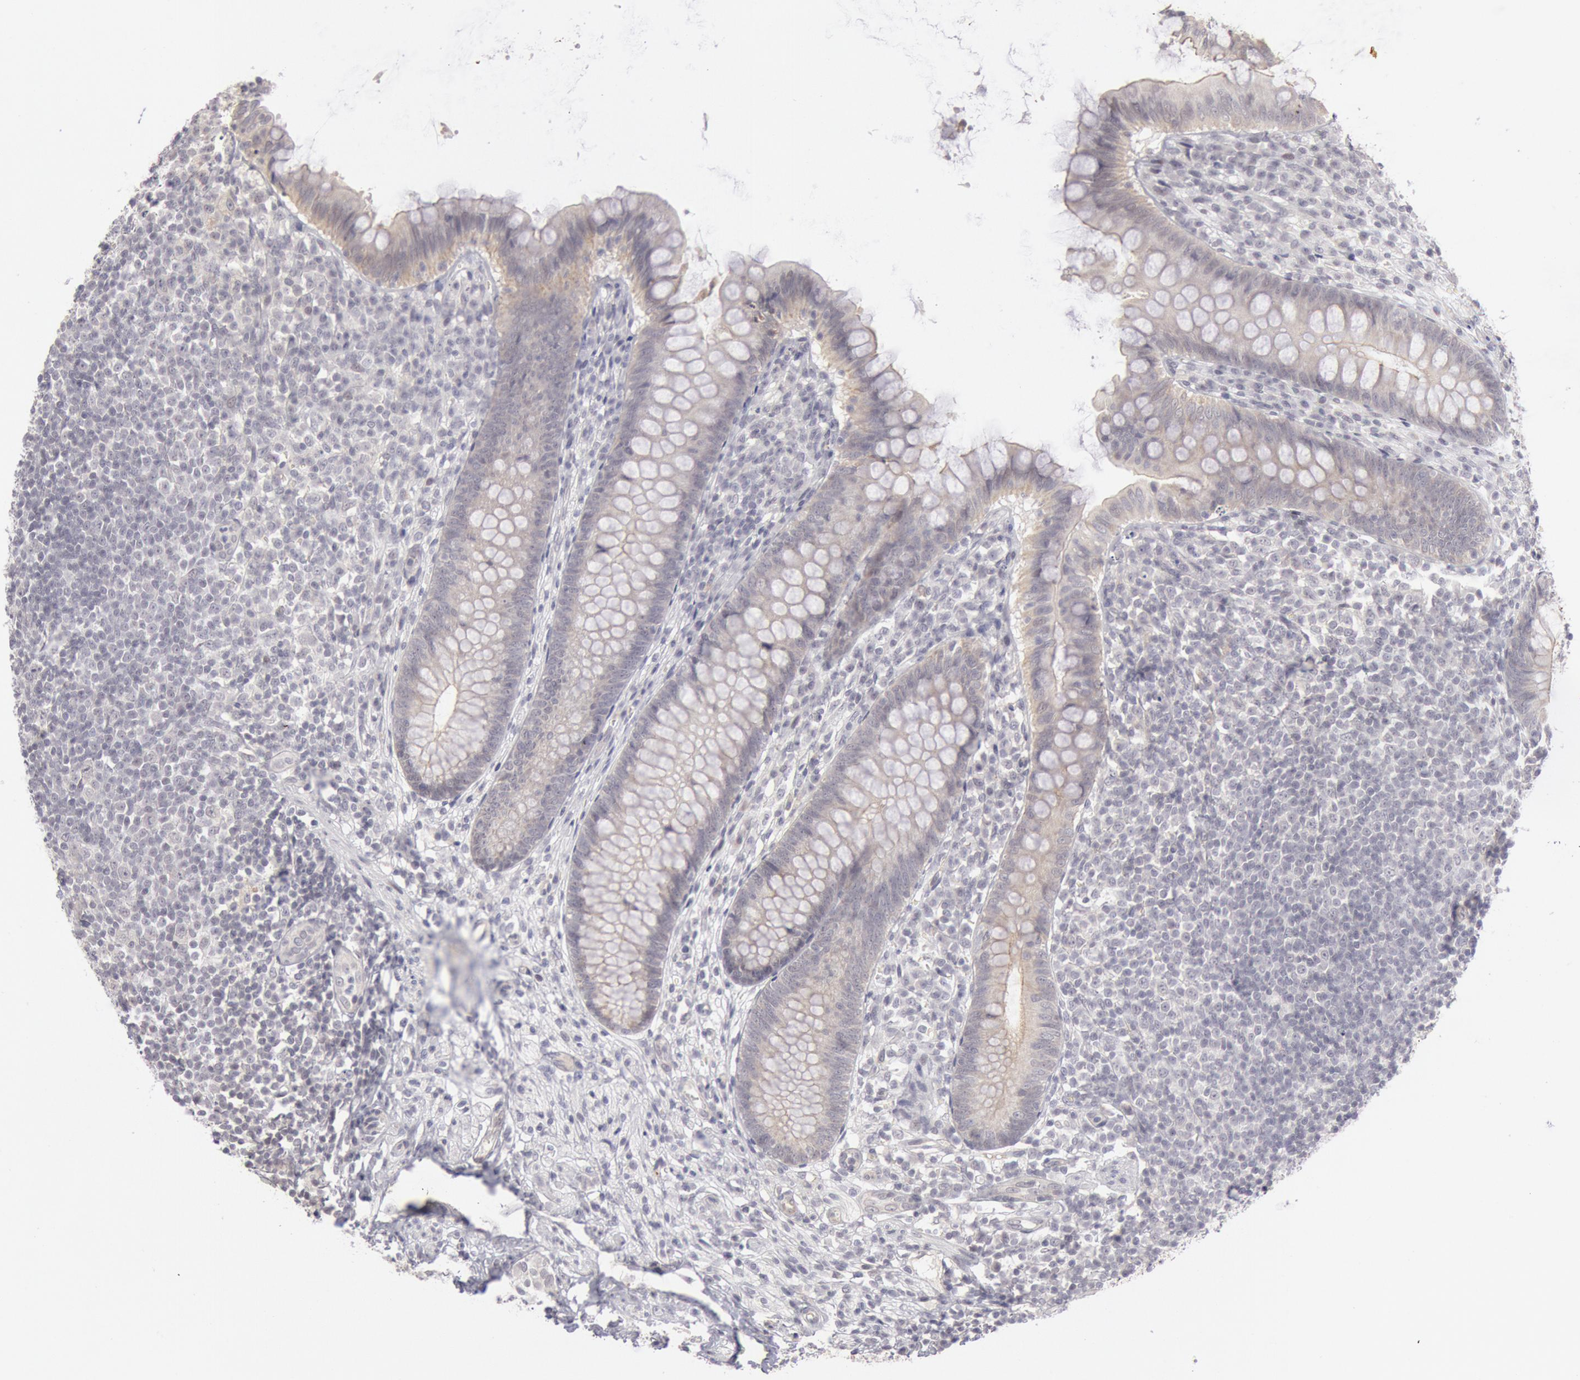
{"staining": {"intensity": "moderate", "quantity": ">75%", "location": "cytoplasmic/membranous"}, "tissue": "appendix", "cell_type": "Glandular cells", "image_type": "normal", "snomed": [{"axis": "morphology", "description": "Normal tissue, NOS"}, {"axis": "topography", "description": "Appendix"}], "caption": "Appendix stained with IHC displays moderate cytoplasmic/membranous staining in approximately >75% of glandular cells.", "gene": "JOSD1", "patient": {"sex": "female", "age": 66}}